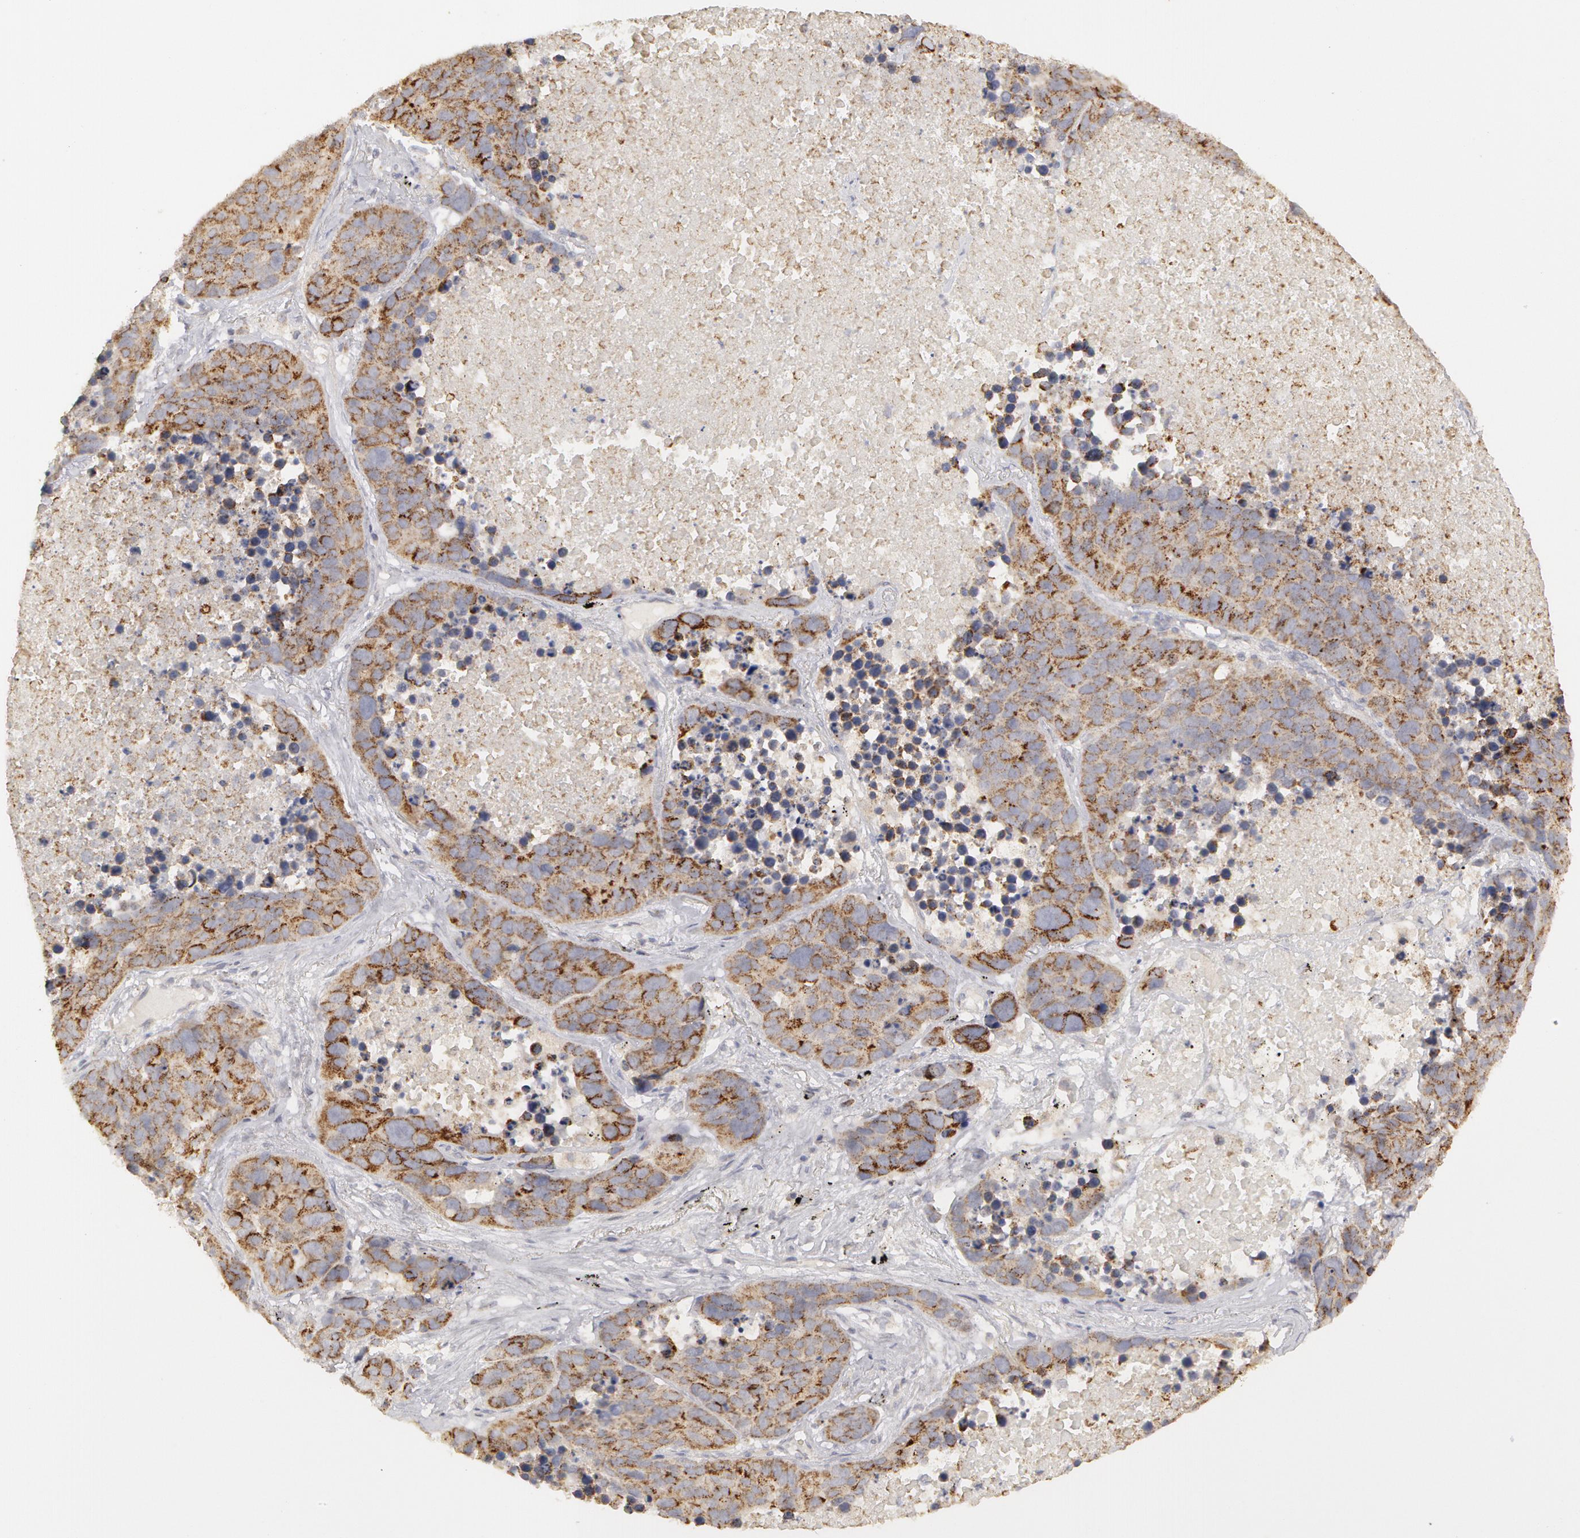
{"staining": {"intensity": "moderate", "quantity": "25%-75%", "location": "cytoplasmic/membranous"}, "tissue": "lung cancer", "cell_type": "Tumor cells", "image_type": "cancer", "snomed": [{"axis": "morphology", "description": "Carcinoid, malignant, NOS"}, {"axis": "topography", "description": "Lung"}], "caption": "An immunohistochemistry (IHC) image of neoplastic tissue is shown. Protein staining in brown shows moderate cytoplasmic/membranous positivity in lung cancer (carcinoid (malignant)) within tumor cells.", "gene": "ADPRH", "patient": {"sex": "male", "age": 60}}